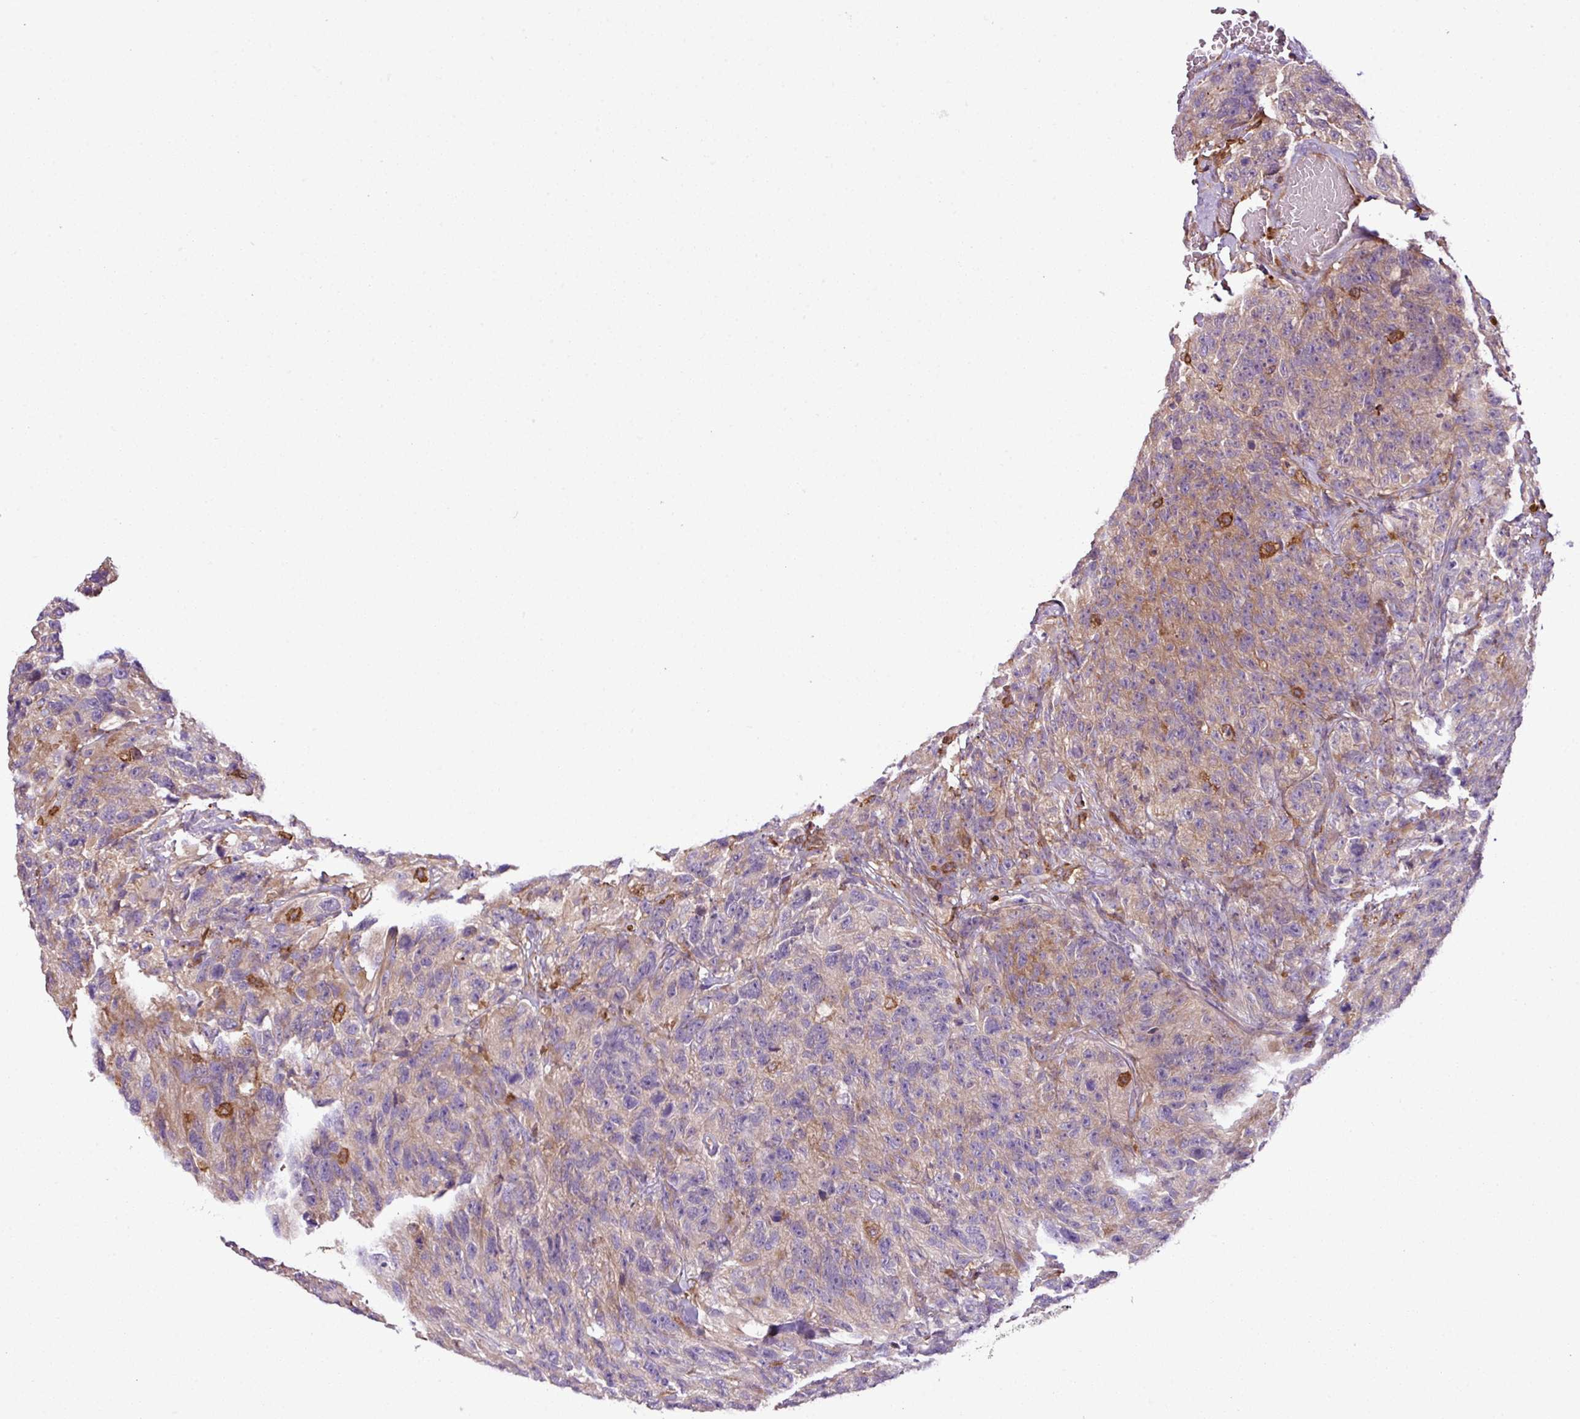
{"staining": {"intensity": "weak", "quantity": "<25%", "location": "cytoplasmic/membranous"}, "tissue": "glioma", "cell_type": "Tumor cells", "image_type": "cancer", "snomed": [{"axis": "morphology", "description": "Glioma, malignant, High grade"}, {"axis": "topography", "description": "Brain"}], "caption": "Immunohistochemical staining of malignant glioma (high-grade) demonstrates no significant expression in tumor cells.", "gene": "PGAP6", "patient": {"sex": "male", "age": 69}}